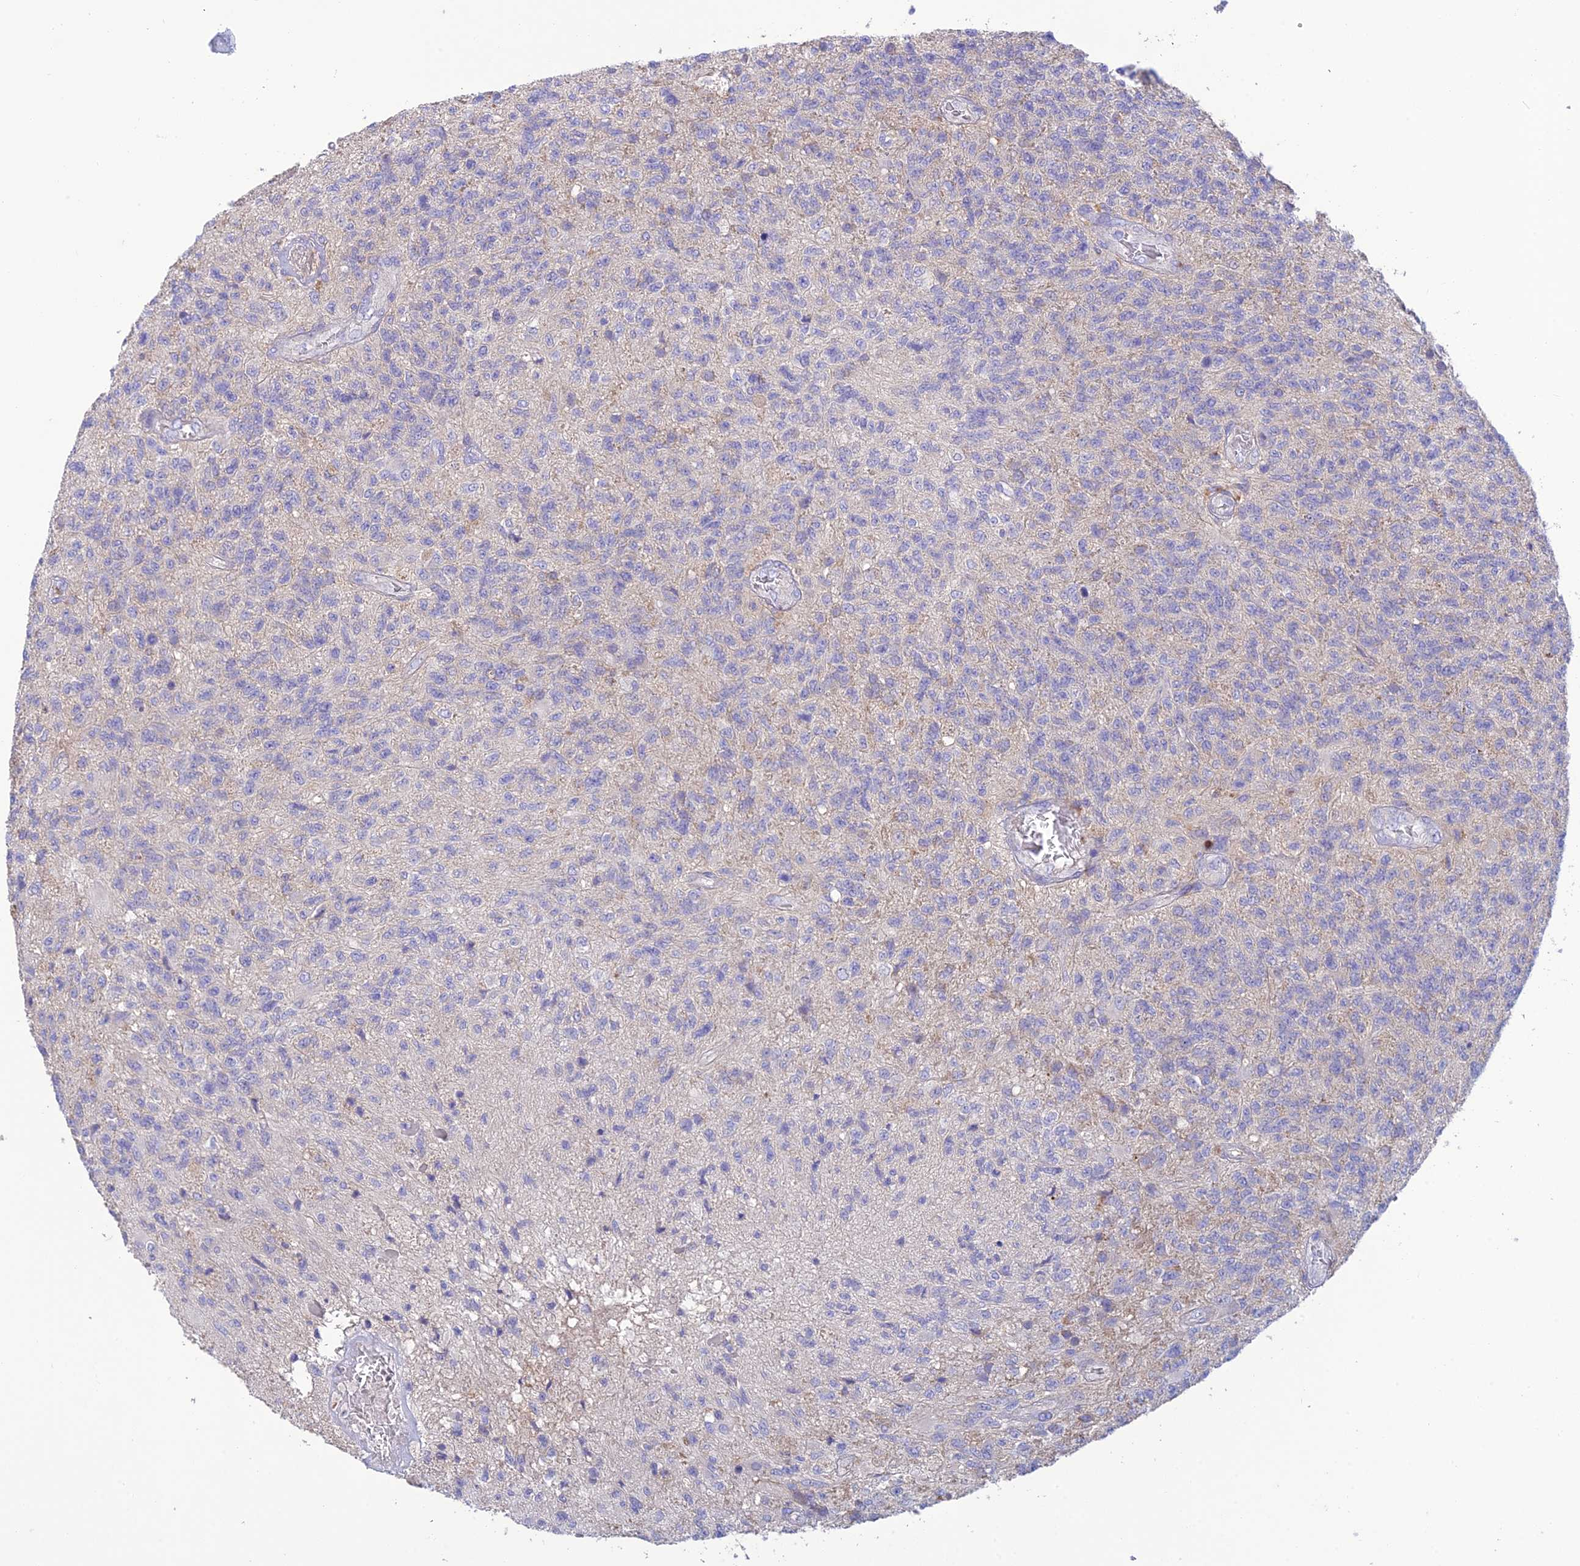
{"staining": {"intensity": "negative", "quantity": "none", "location": "none"}, "tissue": "glioma", "cell_type": "Tumor cells", "image_type": "cancer", "snomed": [{"axis": "morphology", "description": "Glioma, malignant, High grade"}, {"axis": "topography", "description": "Brain"}], "caption": "An image of human glioma is negative for staining in tumor cells.", "gene": "SFT2D2", "patient": {"sex": "male", "age": 56}}